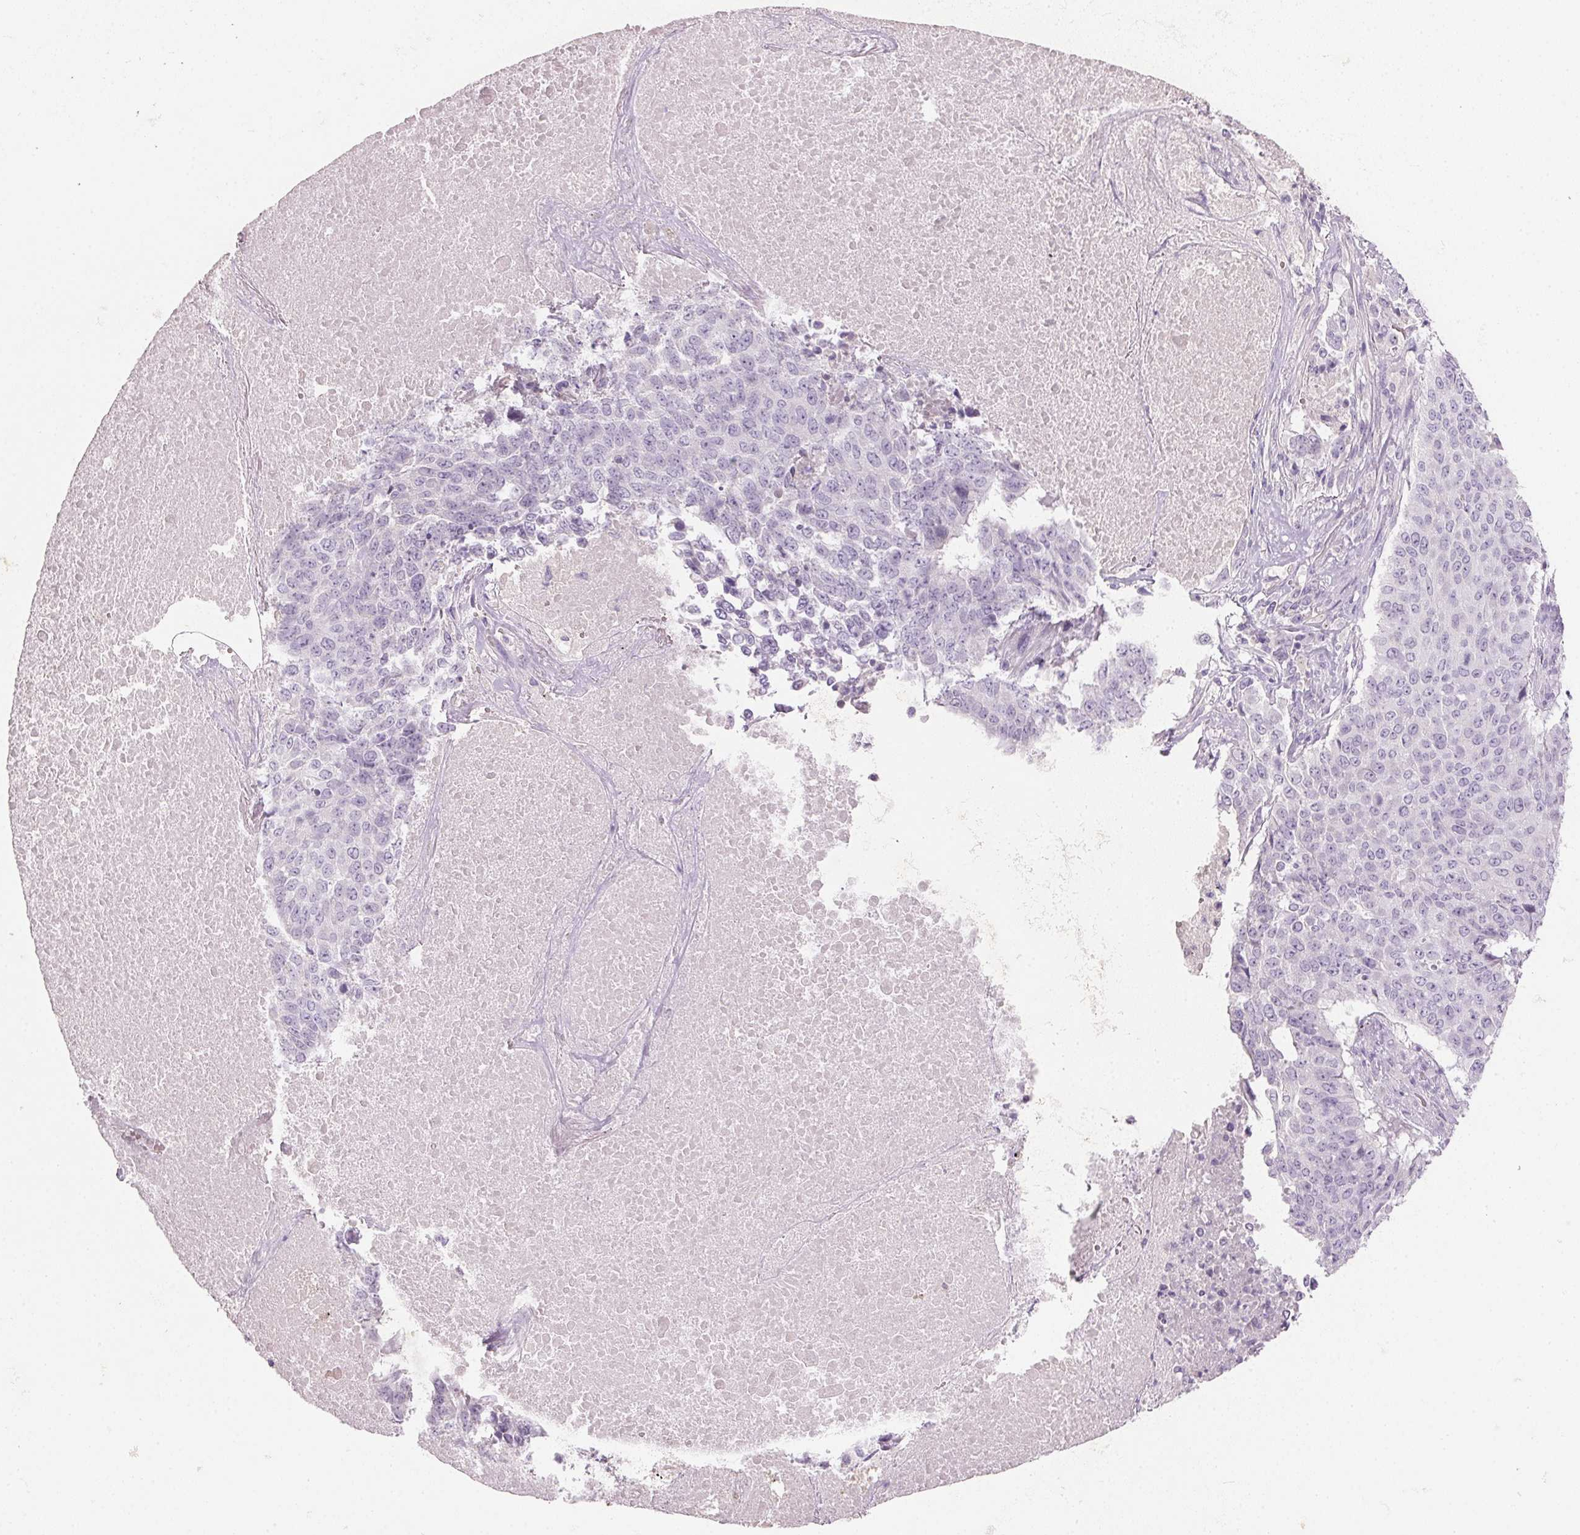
{"staining": {"intensity": "negative", "quantity": "none", "location": "none"}, "tissue": "lung cancer", "cell_type": "Tumor cells", "image_type": "cancer", "snomed": [{"axis": "morphology", "description": "Normal tissue, NOS"}, {"axis": "morphology", "description": "Squamous cell carcinoma, NOS"}, {"axis": "topography", "description": "Bronchus"}, {"axis": "topography", "description": "Lung"}], "caption": "Tumor cells show no significant protein positivity in lung cancer (squamous cell carcinoma). The staining was performed using DAB (3,3'-diaminobenzidine) to visualize the protein expression in brown, while the nuclei were stained in blue with hematoxylin (Magnification: 20x).", "gene": "HSD17B1", "patient": {"sex": "male", "age": 64}}